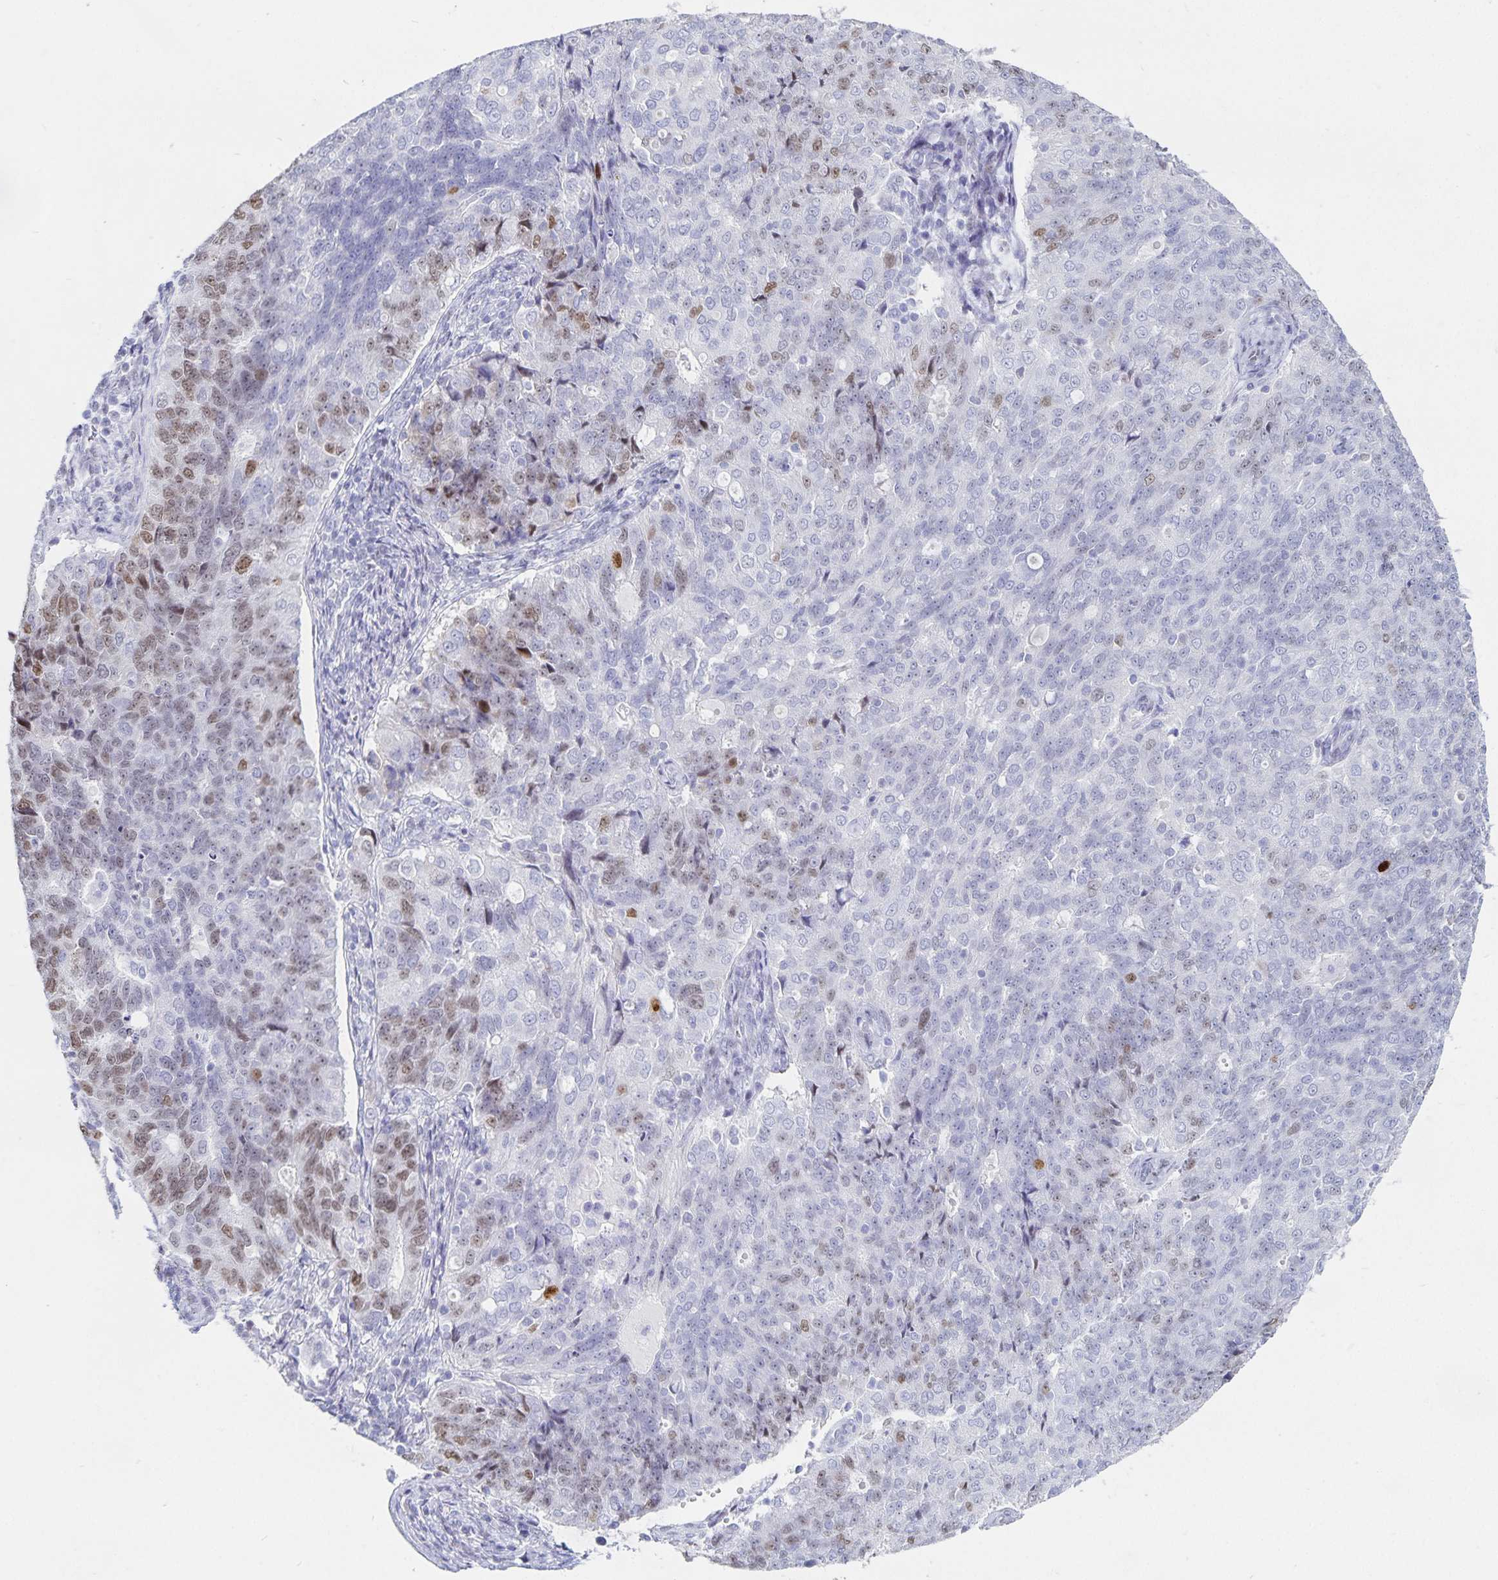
{"staining": {"intensity": "moderate", "quantity": "<25%", "location": "nuclear"}, "tissue": "endometrial cancer", "cell_type": "Tumor cells", "image_type": "cancer", "snomed": [{"axis": "morphology", "description": "Adenocarcinoma, NOS"}, {"axis": "topography", "description": "Endometrium"}], "caption": "Adenocarcinoma (endometrial) tissue exhibits moderate nuclear positivity in about <25% of tumor cells, visualized by immunohistochemistry. Nuclei are stained in blue.", "gene": "HMGB3", "patient": {"sex": "female", "age": 43}}